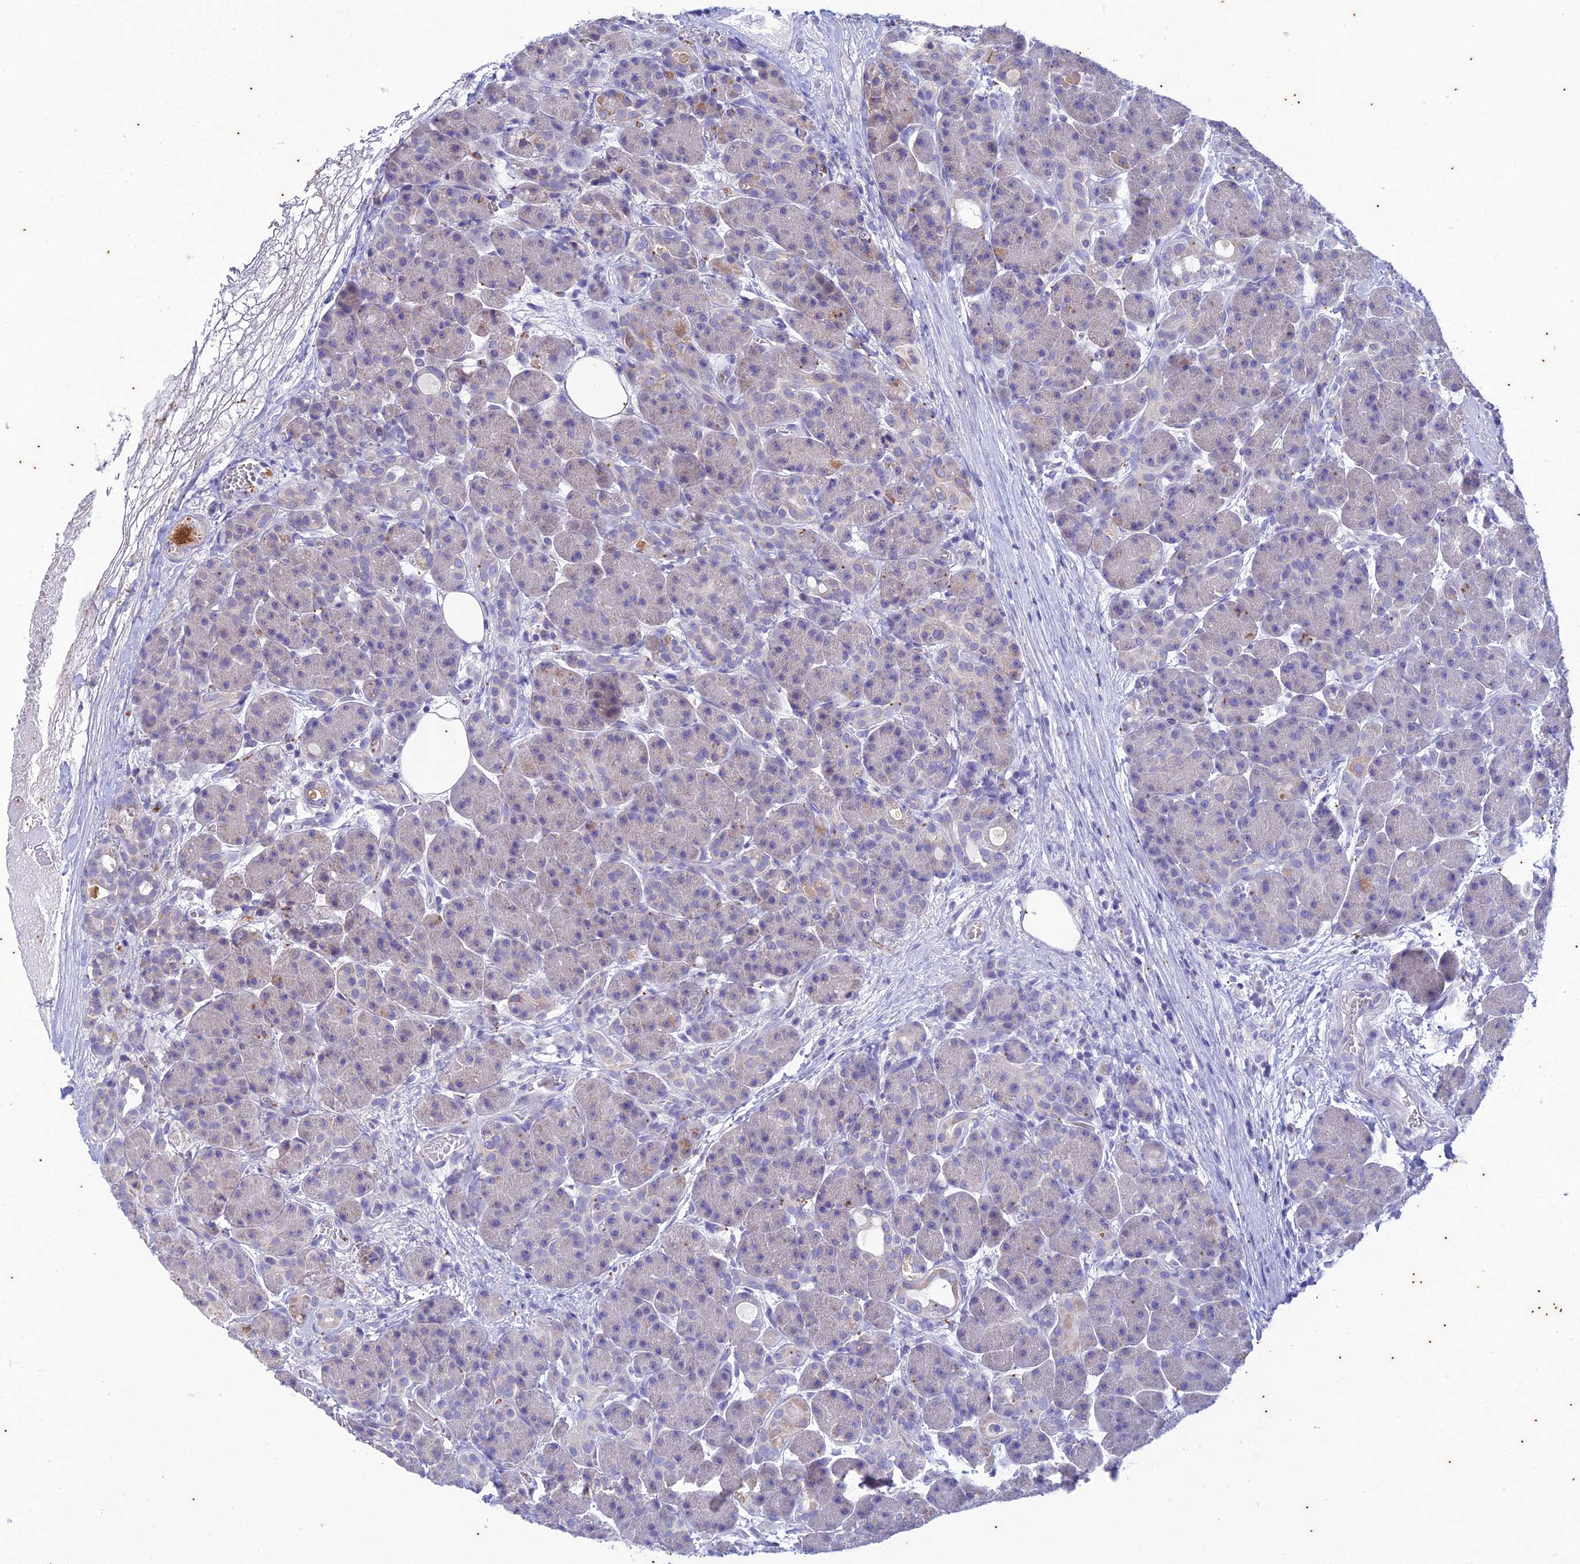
{"staining": {"intensity": "weak", "quantity": "<25%", "location": "cytoplasmic/membranous"}, "tissue": "pancreas", "cell_type": "Exocrine glandular cells", "image_type": "normal", "snomed": [{"axis": "morphology", "description": "Normal tissue, NOS"}, {"axis": "topography", "description": "Pancreas"}], "caption": "IHC of unremarkable human pancreas demonstrates no staining in exocrine glandular cells. (Immunohistochemistry (ihc), brightfield microscopy, high magnification).", "gene": "TMEM40", "patient": {"sex": "male", "age": 63}}